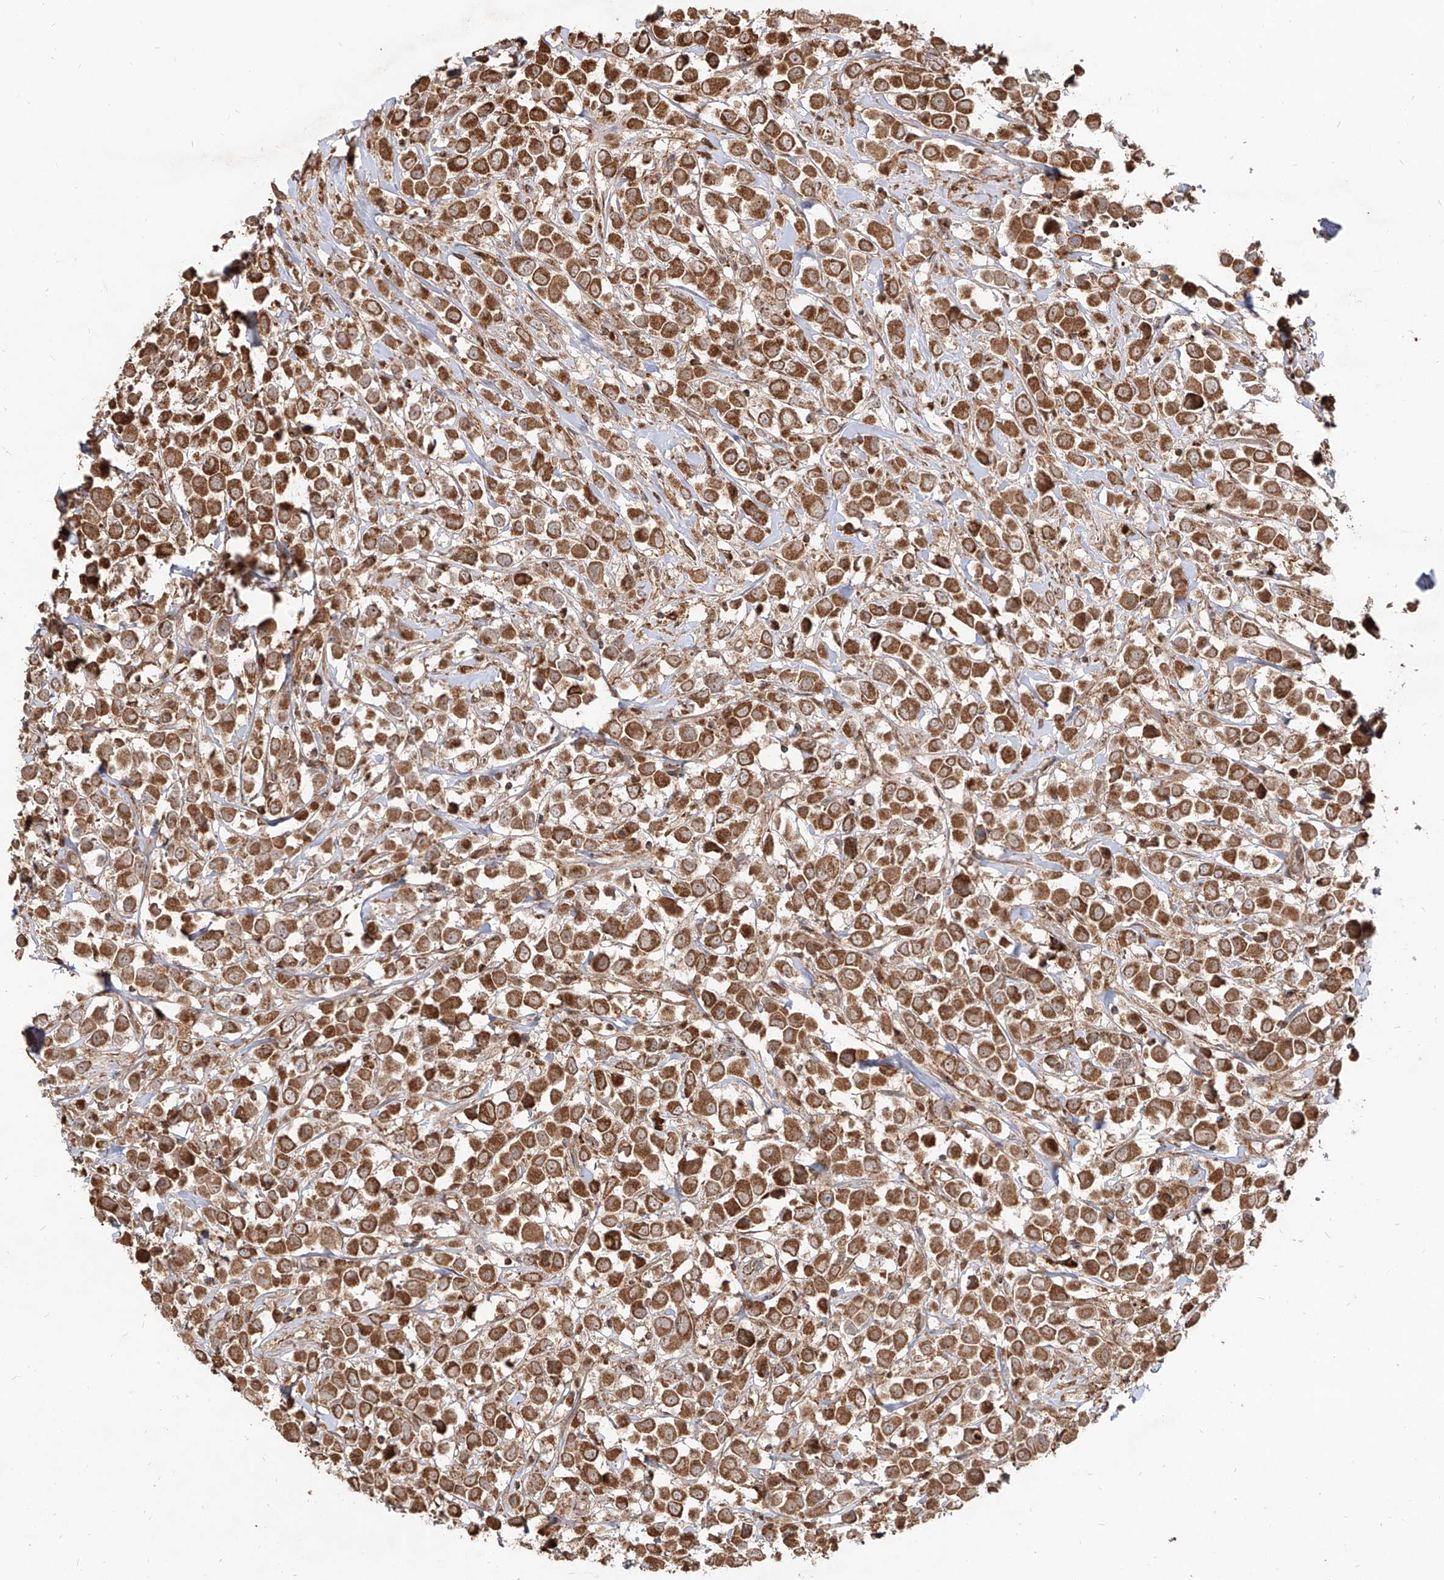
{"staining": {"intensity": "strong", "quantity": ">75%", "location": "cytoplasmic/membranous"}, "tissue": "breast cancer", "cell_type": "Tumor cells", "image_type": "cancer", "snomed": [{"axis": "morphology", "description": "Duct carcinoma"}, {"axis": "topography", "description": "Breast"}], "caption": "Tumor cells demonstrate high levels of strong cytoplasmic/membranous positivity in approximately >75% of cells in human breast cancer.", "gene": "AIM2", "patient": {"sex": "female", "age": 61}}